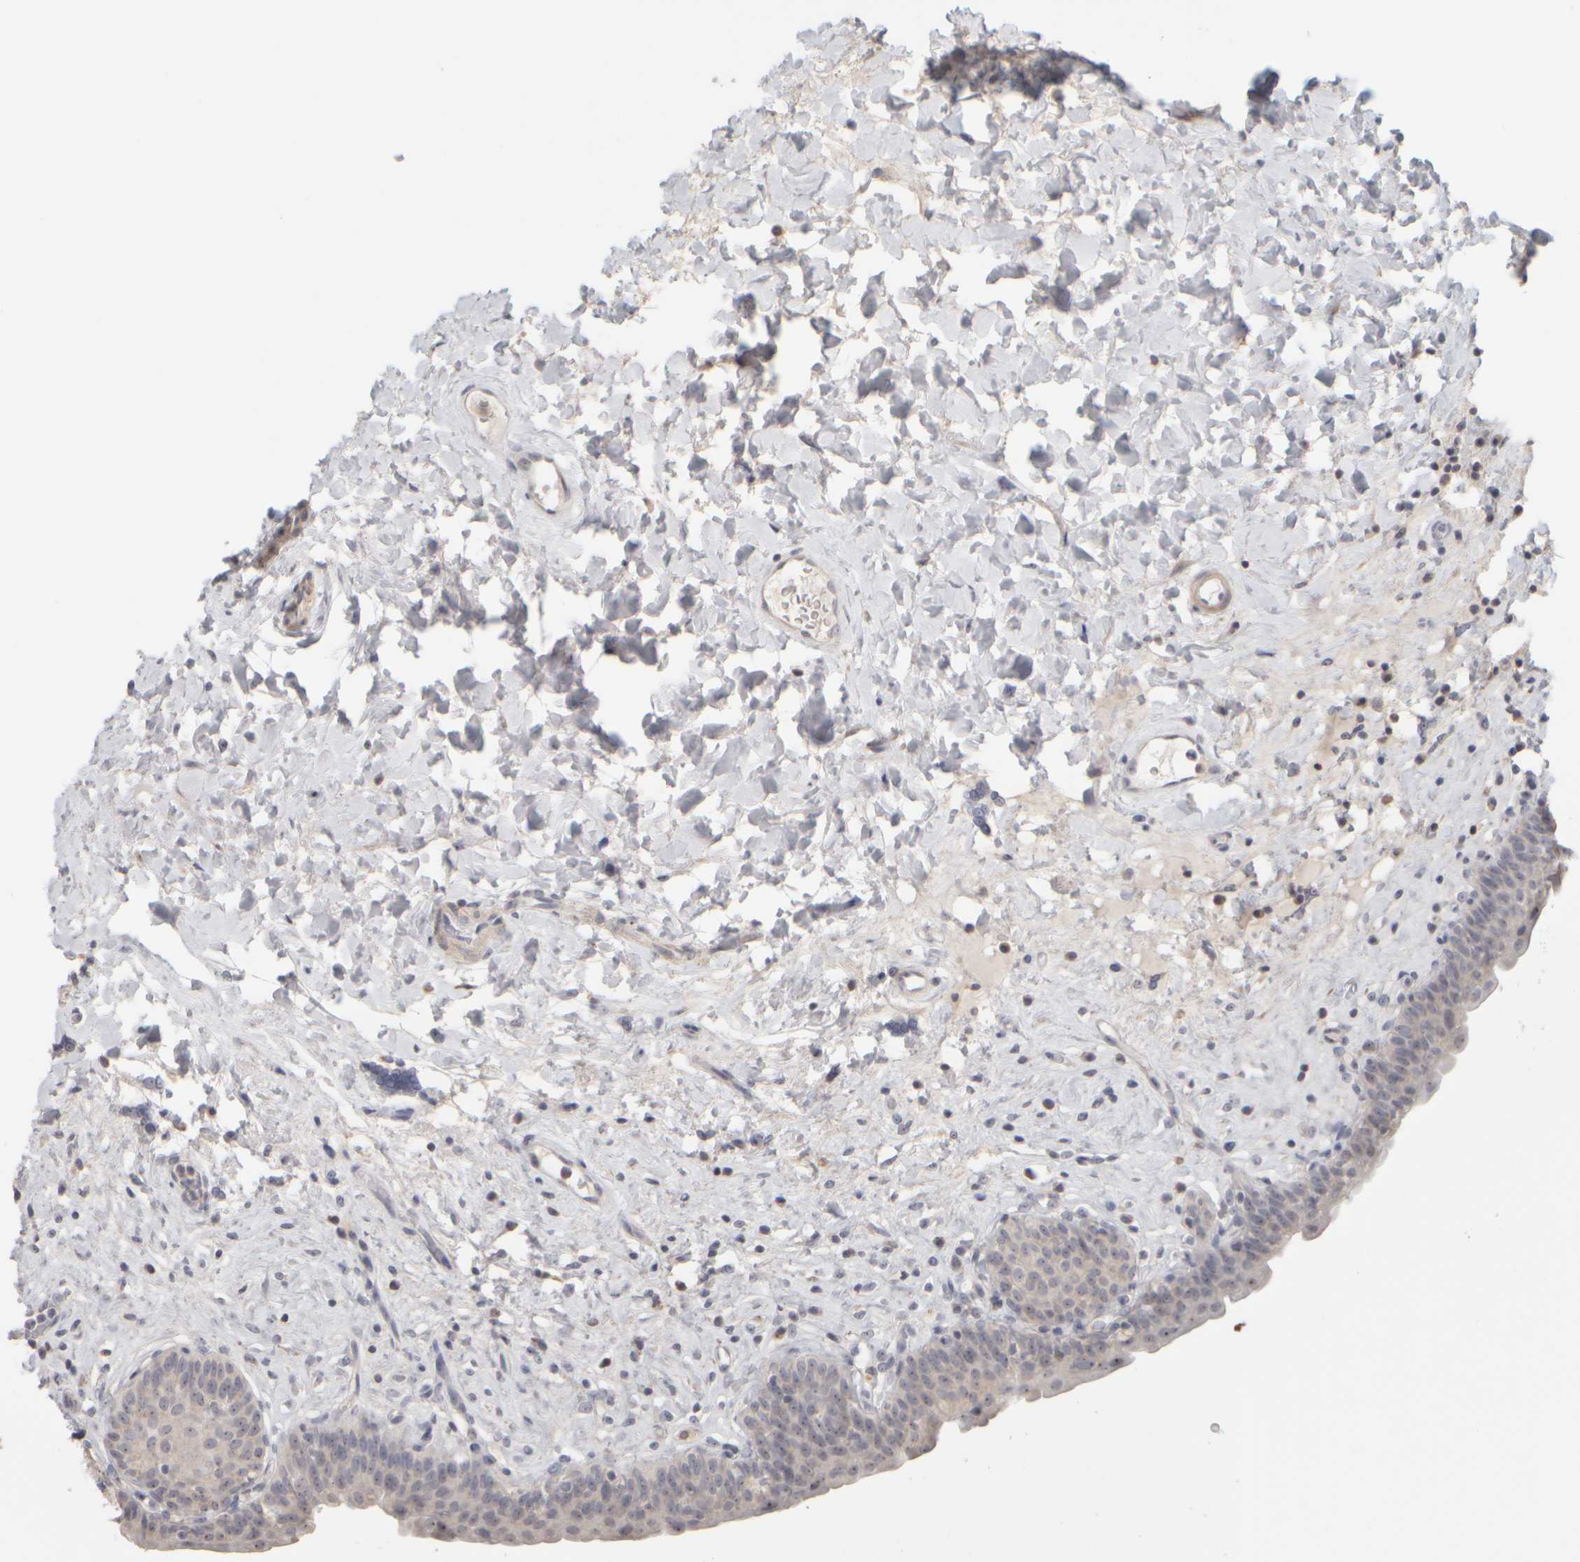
{"staining": {"intensity": "moderate", "quantity": ">75%", "location": "nuclear"}, "tissue": "urinary bladder", "cell_type": "Urothelial cells", "image_type": "normal", "snomed": [{"axis": "morphology", "description": "Normal tissue, NOS"}, {"axis": "topography", "description": "Urinary bladder"}], "caption": "Urothelial cells exhibit moderate nuclear expression in approximately >75% of cells in unremarkable urinary bladder.", "gene": "DCXR", "patient": {"sex": "male", "age": 83}}